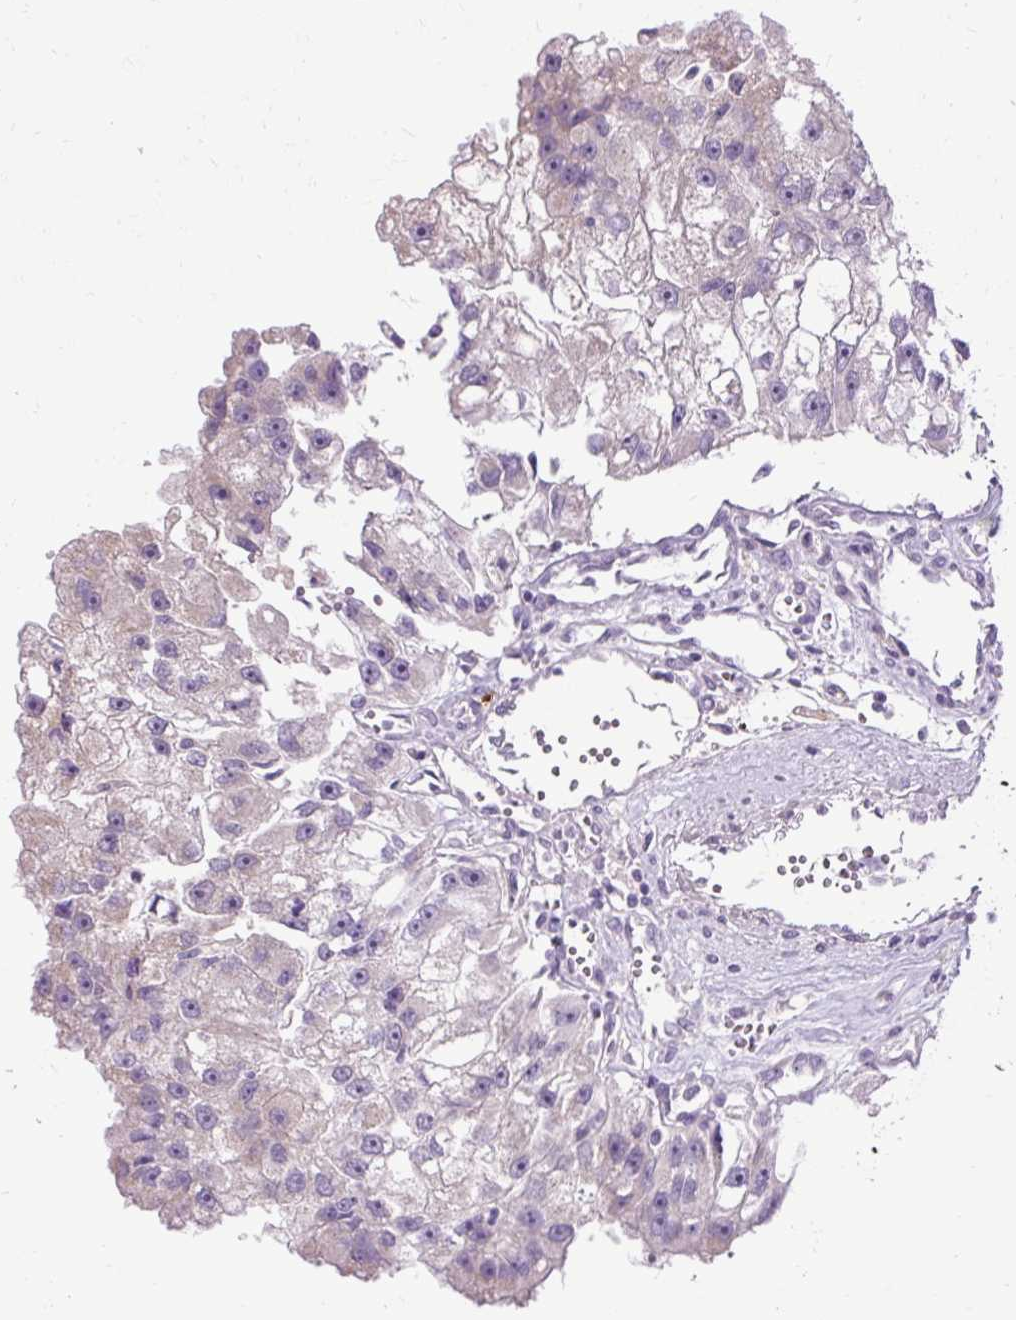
{"staining": {"intensity": "negative", "quantity": "none", "location": "none"}, "tissue": "renal cancer", "cell_type": "Tumor cells", "image_type": "cancer", "snomed": [{"axis": "morphology", "description": "Adenocarcinoma, NOS"}, {"axis": "topography", "description": "Kidney"}], "caption": "There is no significant expression in tumor cells of renal adenocarcinoma. The staining was performed using DAB (3,3'-diaminobenzidine) to visualize the protein expression in brown, while the nuclei were stained in blue with hematoxylin (Magnification: 20x).", "gene": "ARRDC2", "patient": {"sex": "male", "age": 63}}